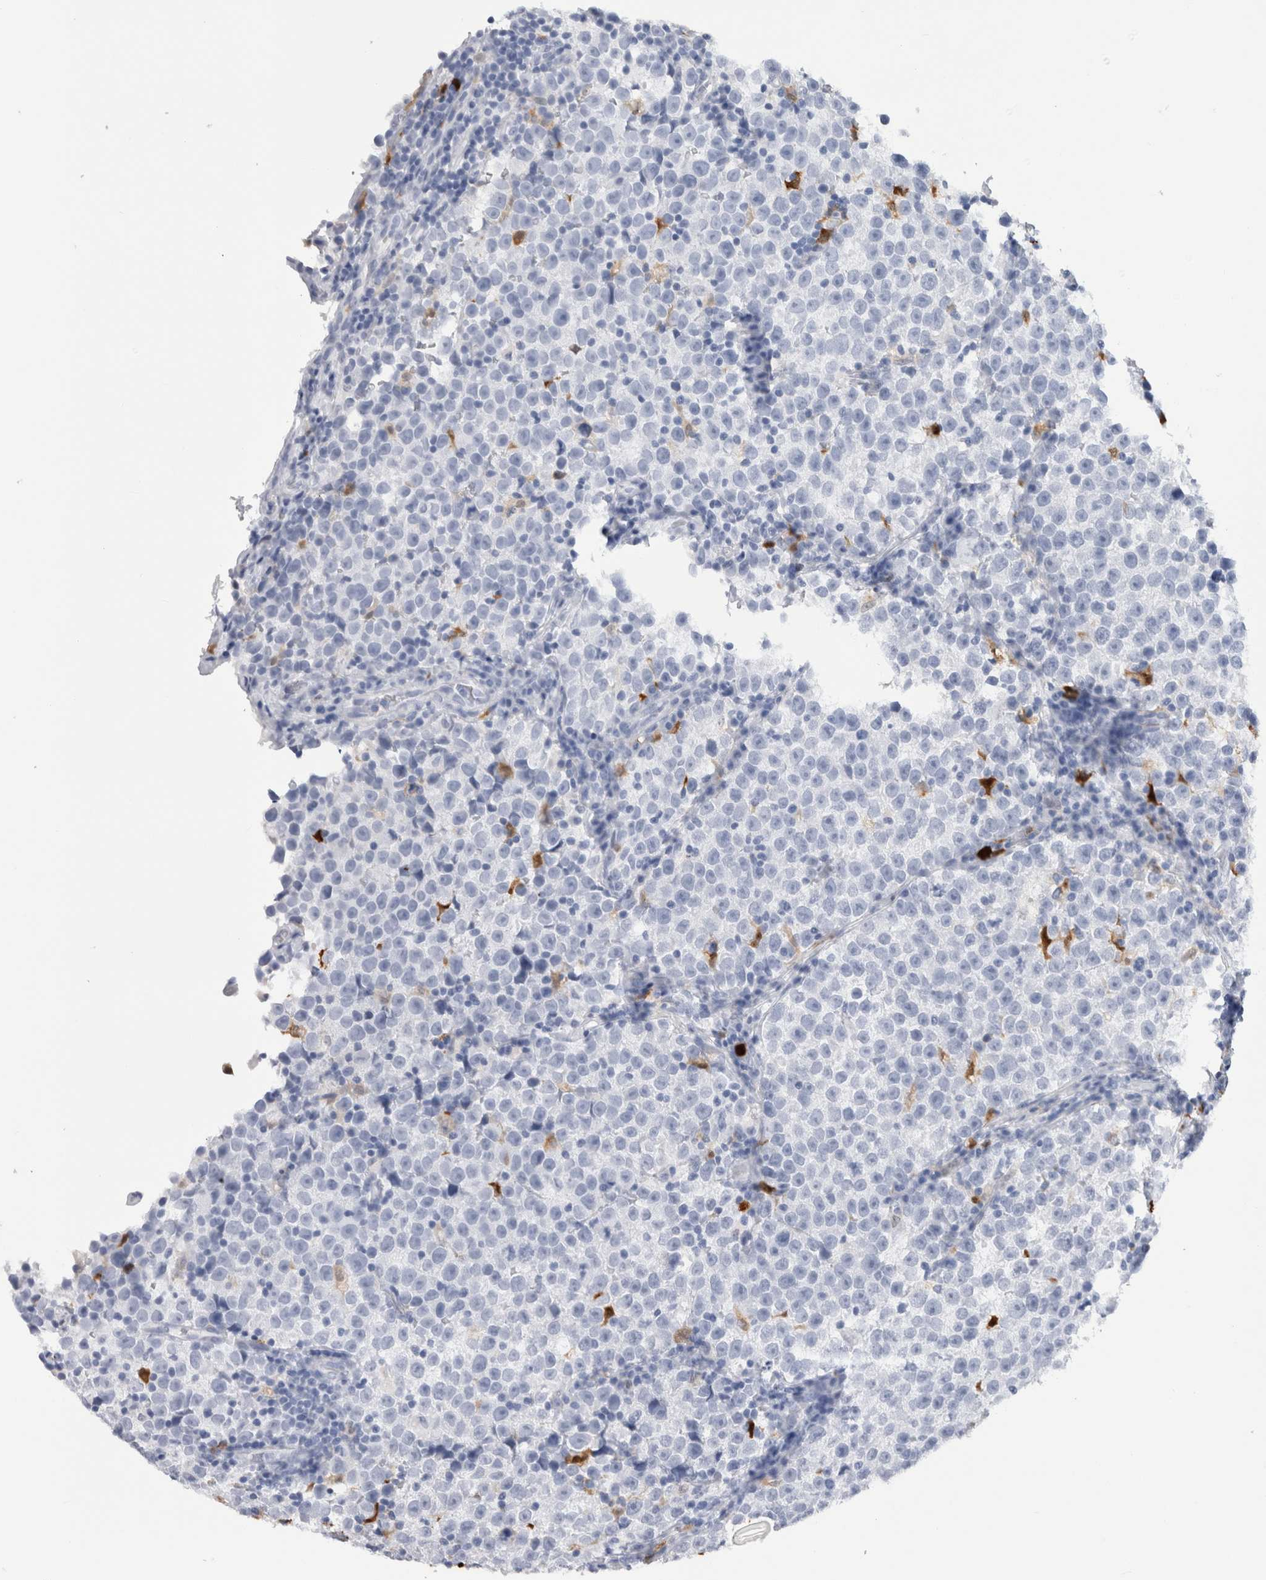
{"staining": {"intensity": "negative", "quantity": "none", "location": "none"}, "tissue": "testis cancer", "cell_type": "Tumor cells", "image_type": "cancer", "snomed": [{"axis": "morphology", "description": "Normal tissue, NOS"}, {"axis": "morphology", "description": "Seminoma, NOS"}, {"axis": "topography", "description": "Testis"}], "caption": "Seminoma (testis) was stained to show a protein in brown. There is no significant staining in tumor cells.", "gene": "S100A8", "patient": {"sex": "male", "age": 43}}